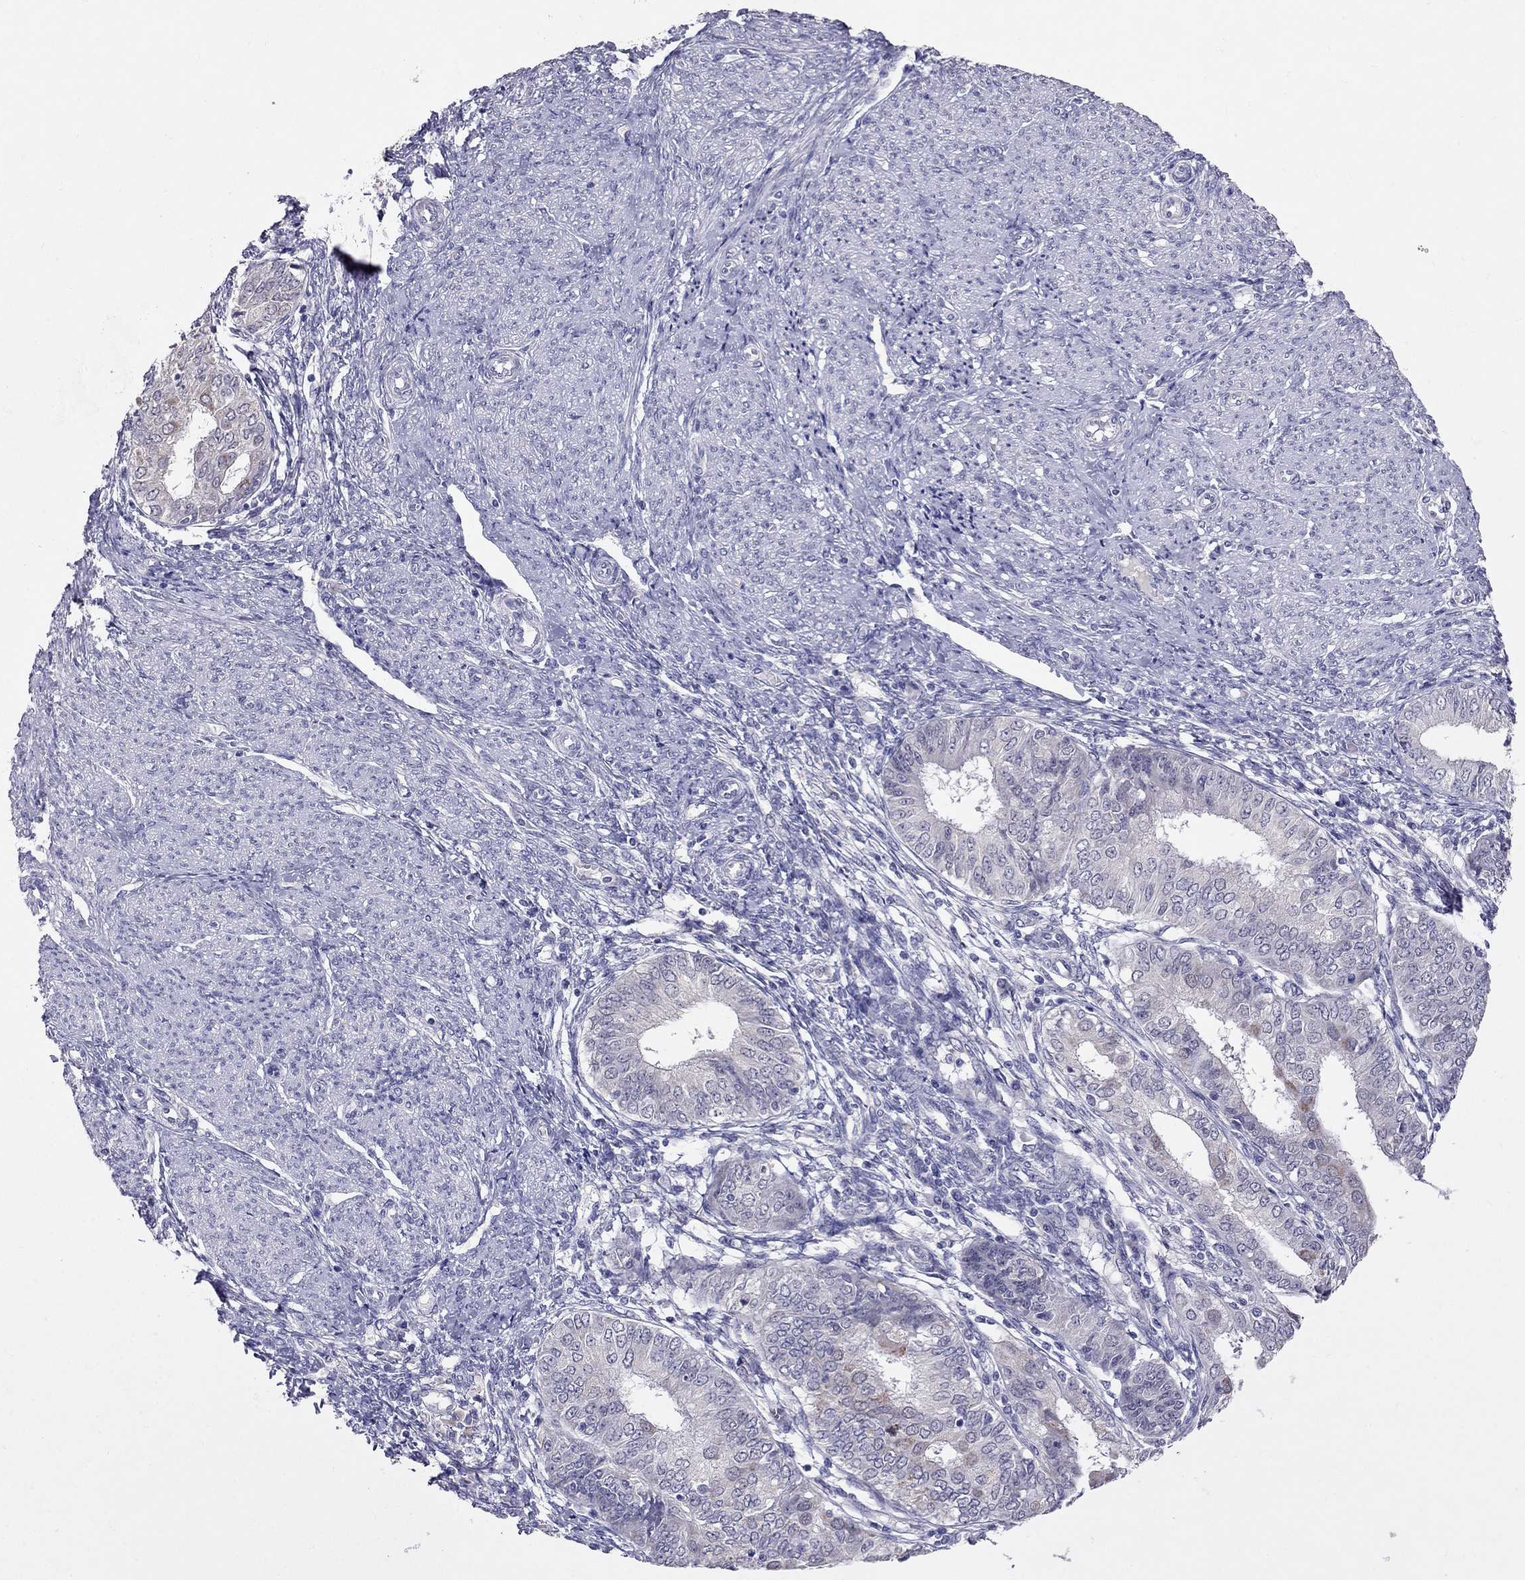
{"staining": {"intensity": "negative", "quantity": "none", "location": "none"}, "tissue": "endometrial cancer", "cell_type": "Tumor cells", "image_type": "cancer", "snomed": [{"axis": "morphology", "description": "Adenocarcinoma, NOS"}, {"axis": "topography", "description": "Endometrium"}], "caption": "IHC micrograph of neoplastic tissue: endometrial adenocarcinoma stained with DAB shows no significant protein expression in tumor cells.", "gene": "MYO3B", "patient": {"sex": "female", "age": 68}}